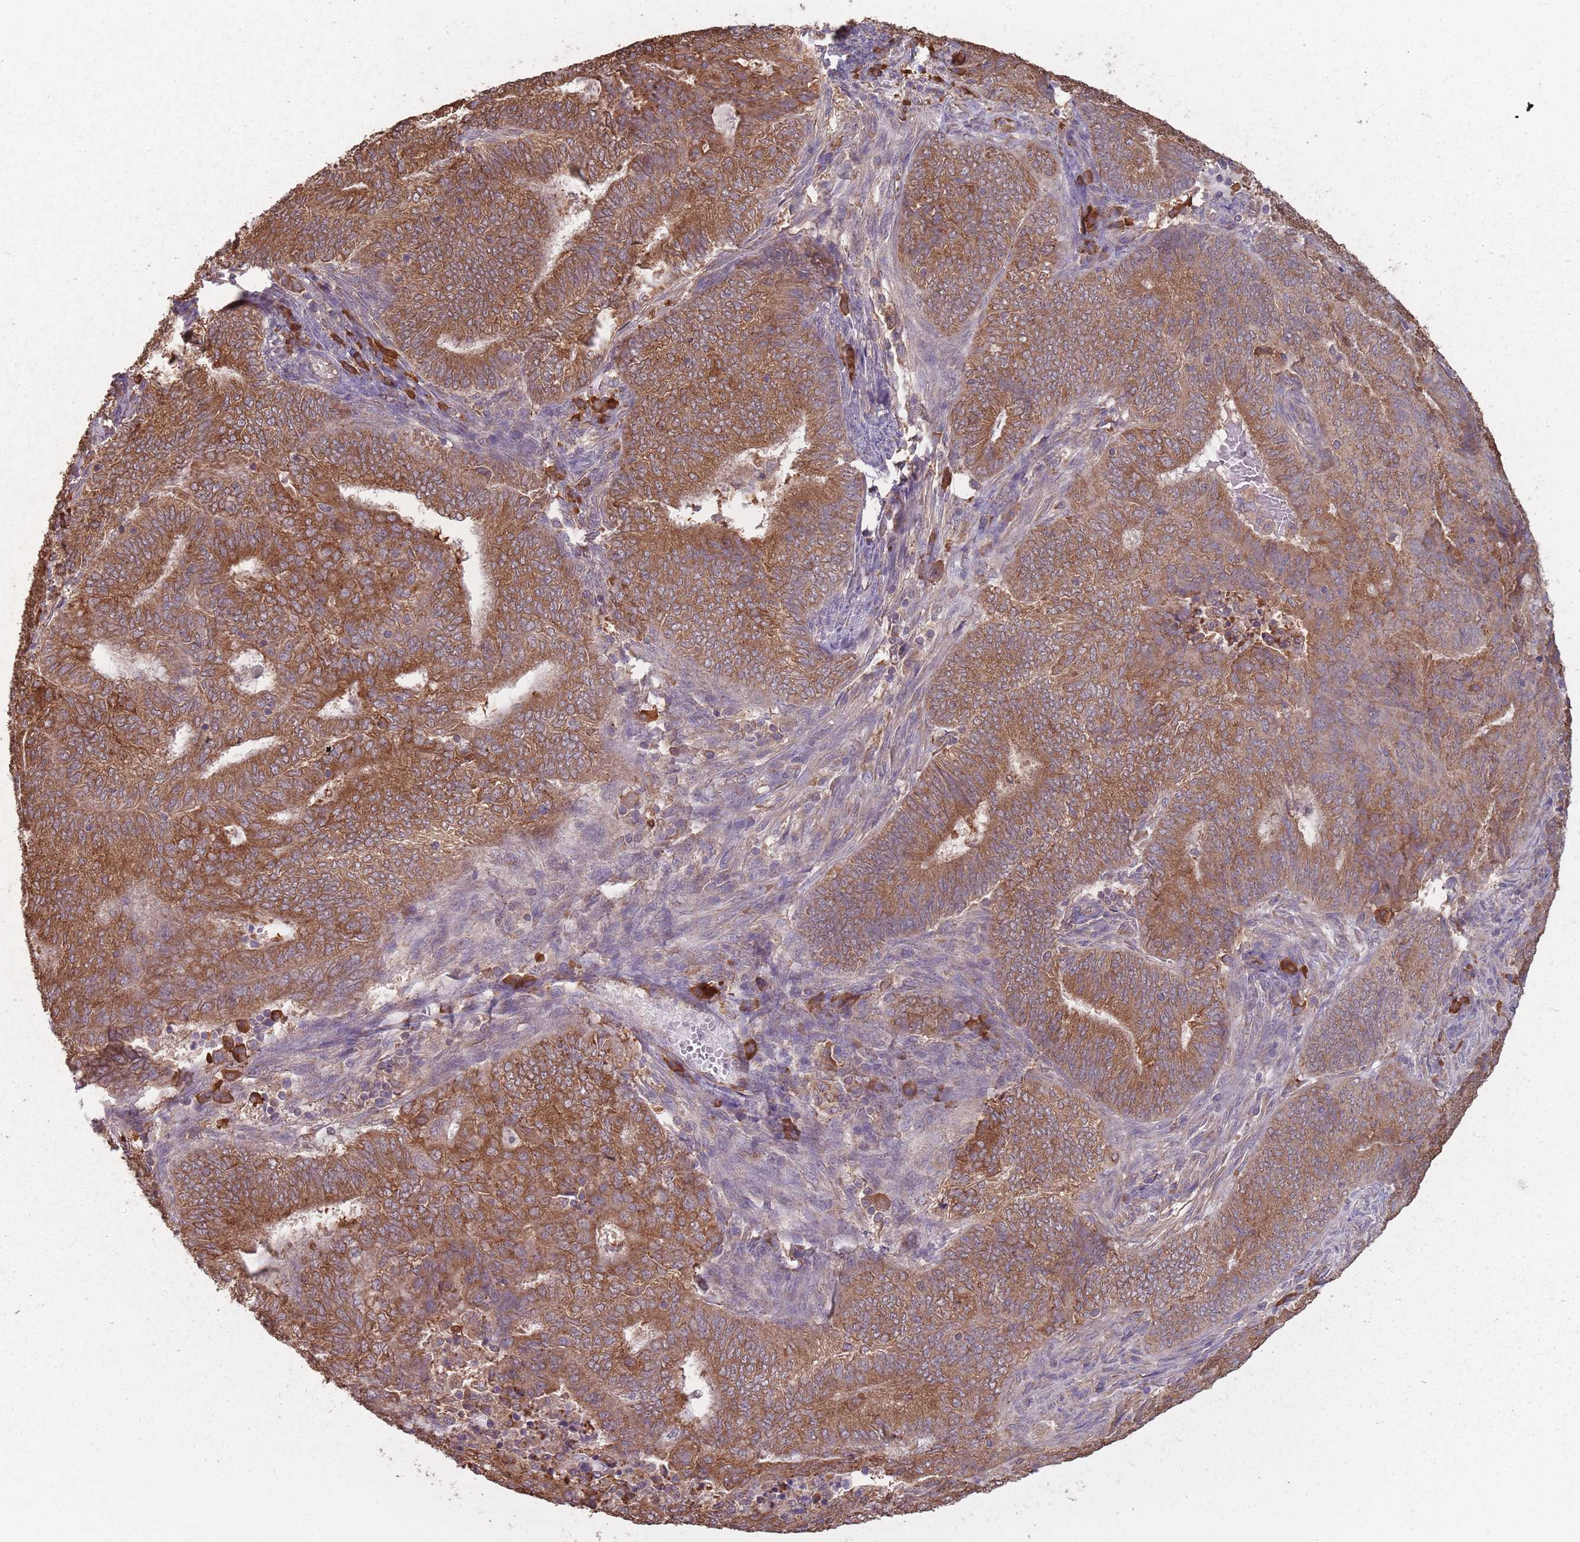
{"staining": {"intensity": "strong", "quantity": ">75%", "location": "cytoplasmic/membranous"}, "tissue": "endometrial cancer", "cell_type": "Tumor cells", "image_type": "cancer", "snomed": [{"axis": "morphology", "description": "Adenocarcinoma, NOS"}, {"axis": "topography", "description": "Endometrium"}], "caption": "Protein analysis of endometrial adenocarcinoma tissue reveals strong cytoplasmic/membranous expression in about >75% of tumor cells.", "gene": "SANBR", "patient": {"sex": "female", "age": 62}}